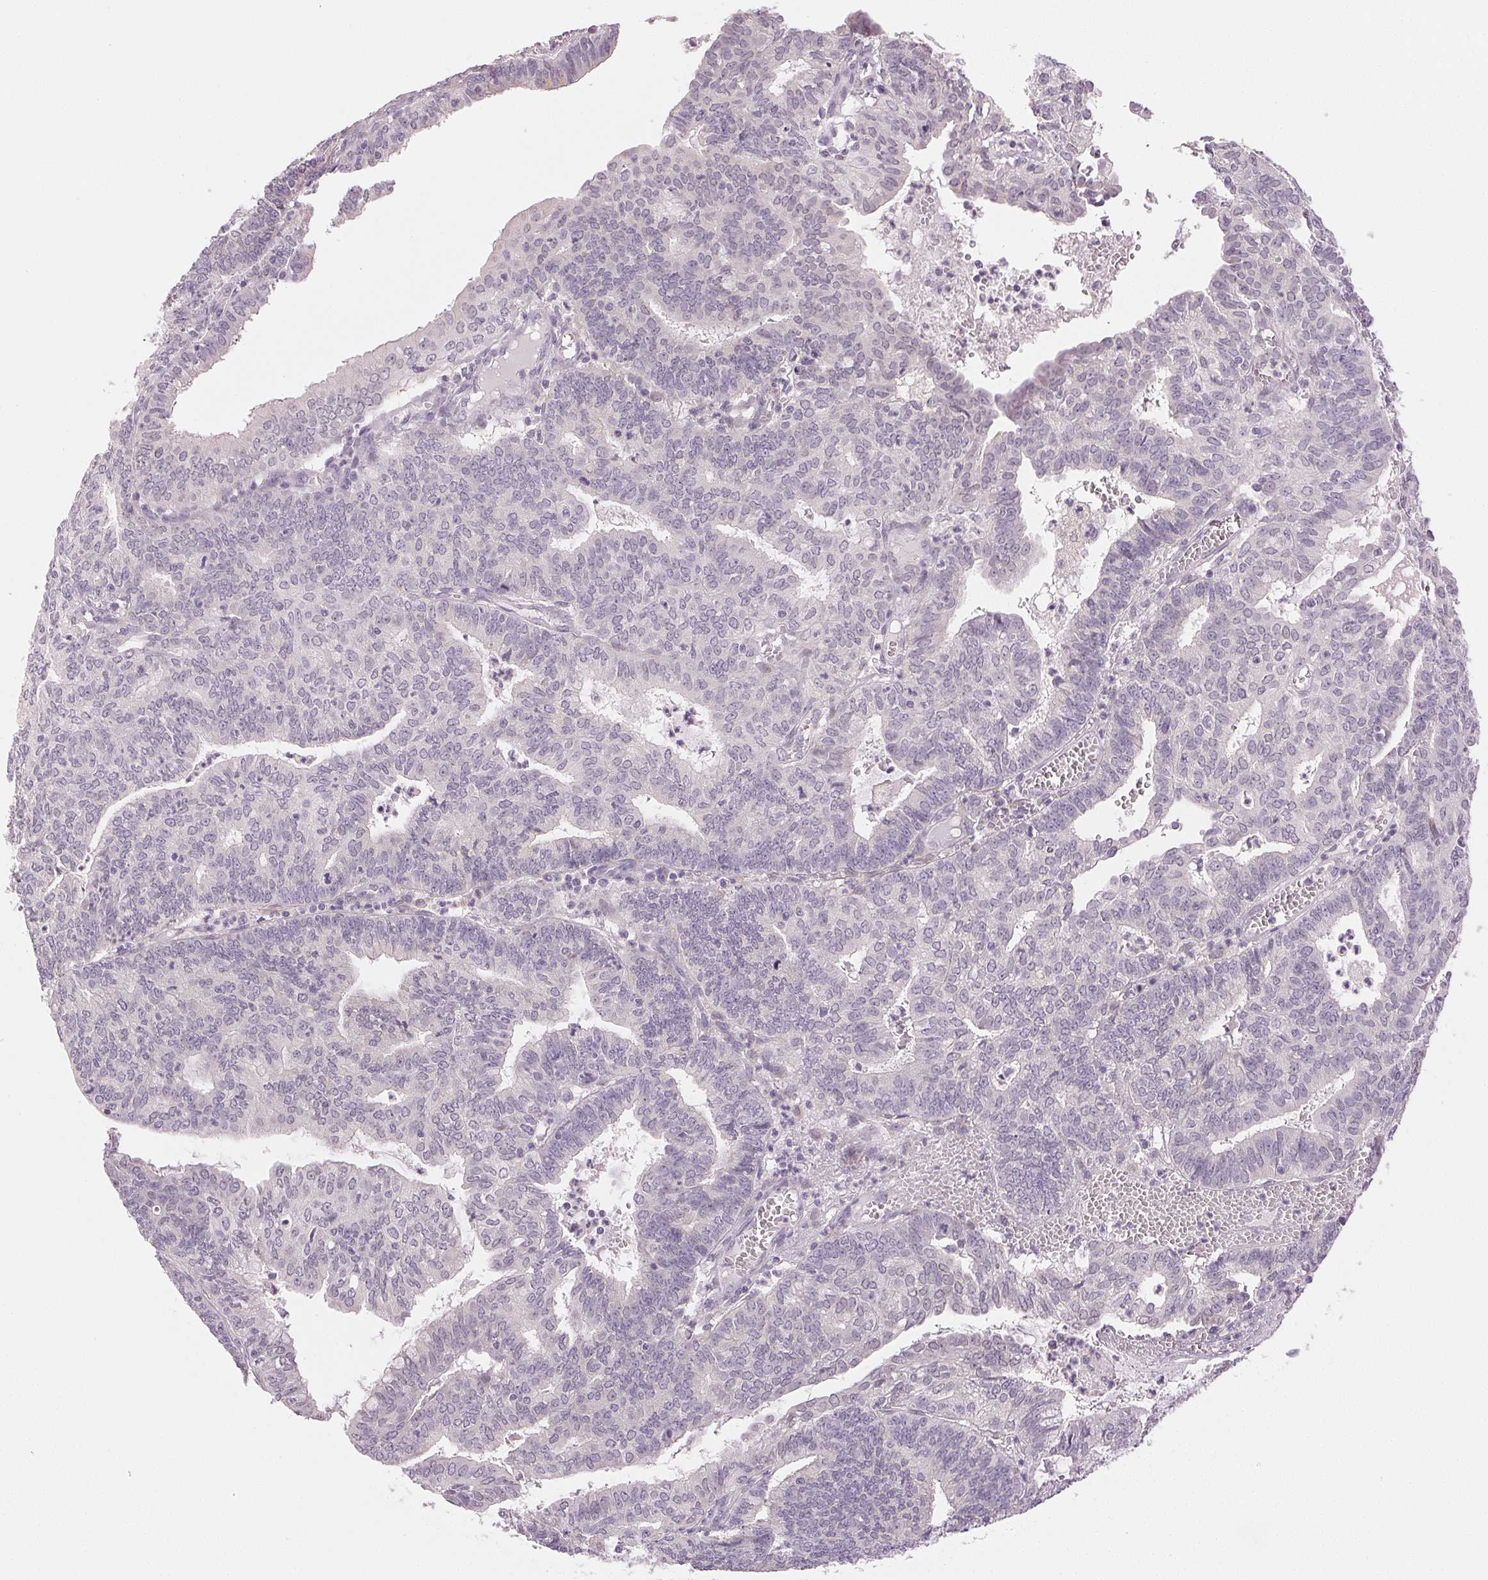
{"staining": {"intensity": "negative", "quantity": "none", "location": "none"}, "tissue": "endometrial cancer", "cell_type": "Tumor cells", "image_type": "cancer", "snomed": [{"axis": "morphology", "description": "Adenocarcinoma, NOS"}, {"axis": "topography", "description": "Endometrium"}], "caption": "This is an IHC histopathology image of endometrial cancer. There is no staining in tumor cells.", "gene": "MAP1LC3A", "patient": {"sex": "female", "age": 61}}